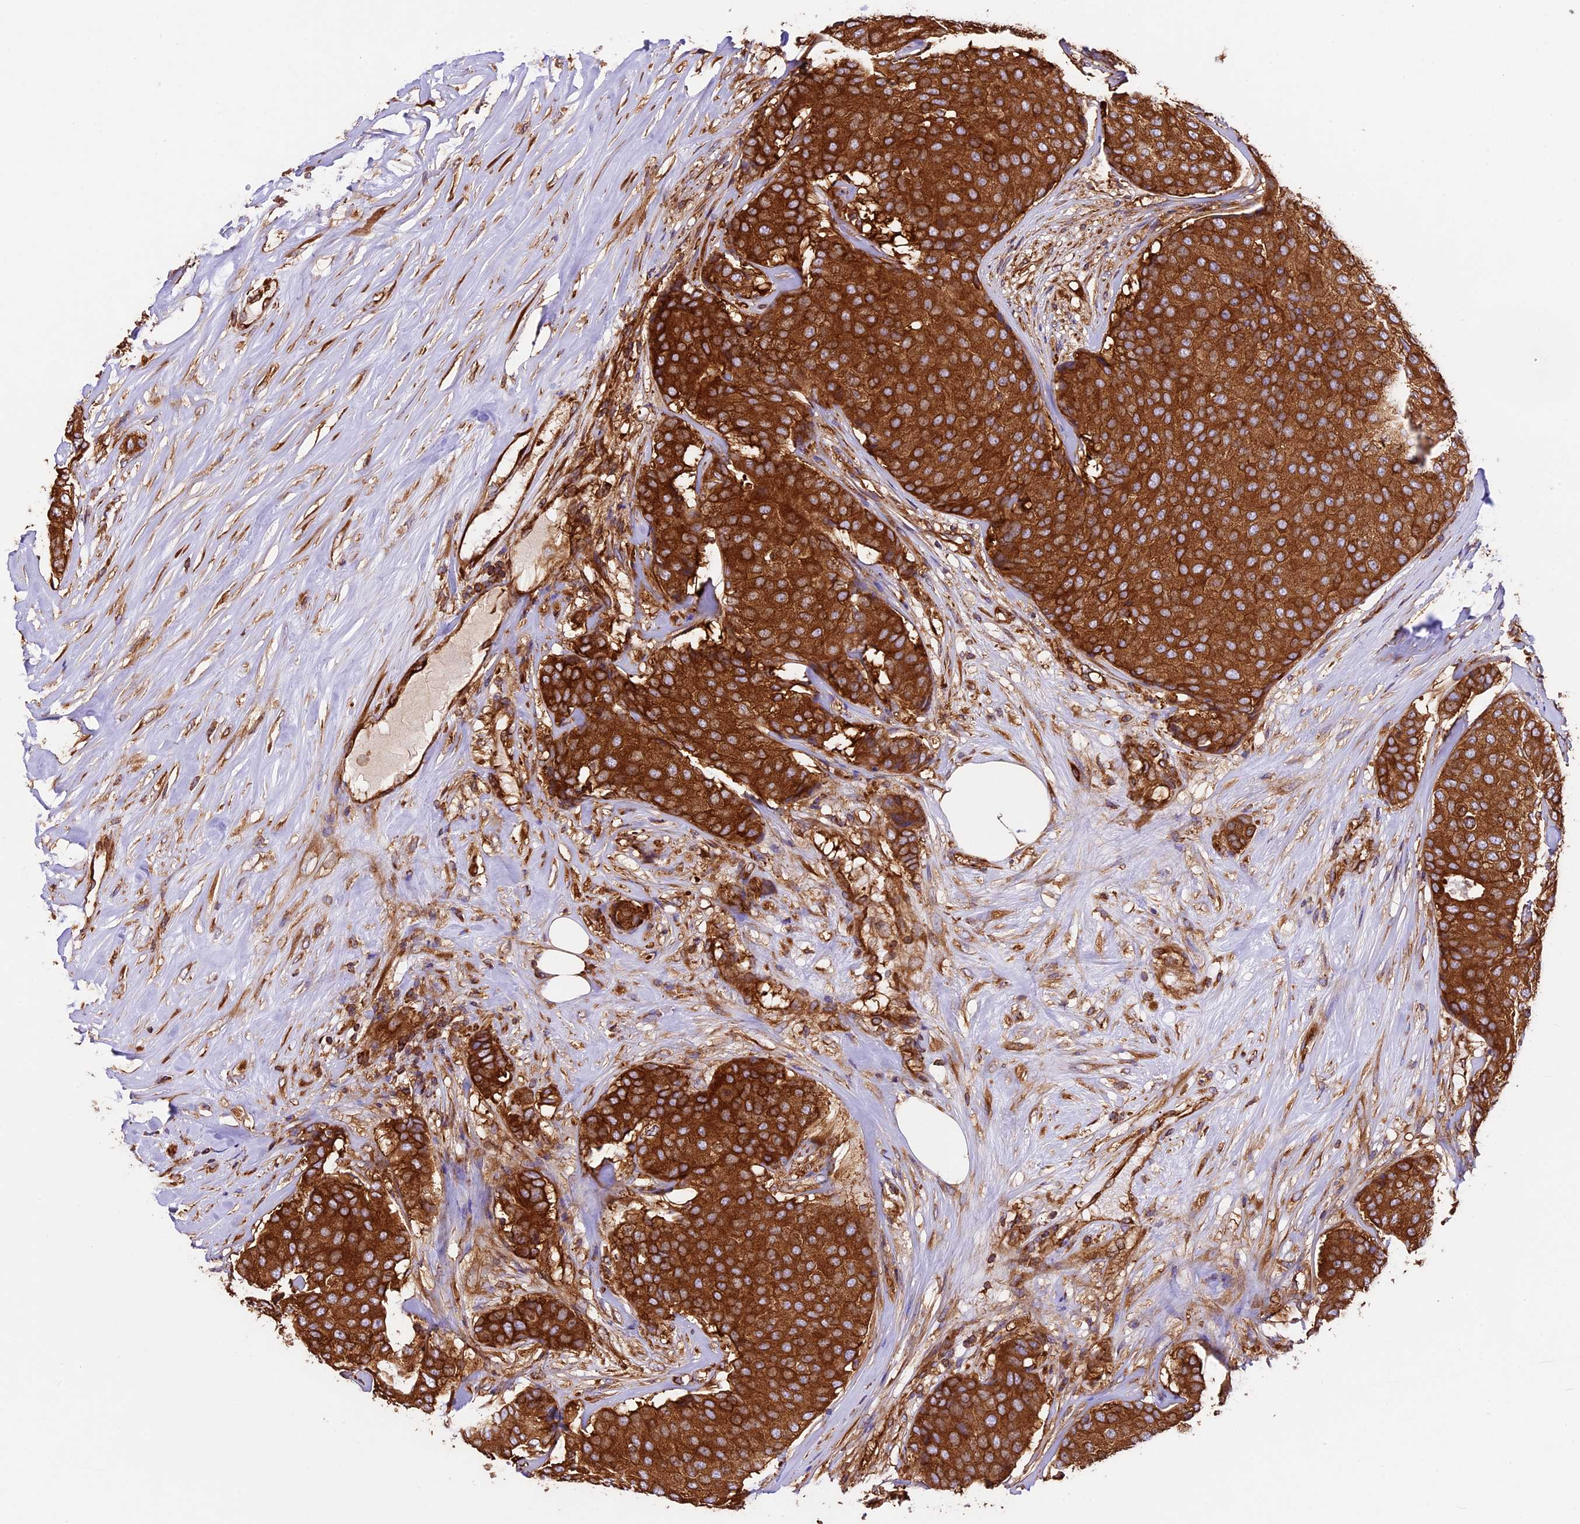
{"staining": {"intensity": "strong", "quantity": ">75%", "location": "cytoplasmic/membranous"}, "tissue": "breast cancer", "cell_type": "Tumor cells", "image_type": "cancer", "snomed": [{"axis": "morphology", "description": "Duct carcinoma"}, {"axis": "topography", "description": "Breast"}], "caption": "Immunohistochemistry image of neoplastic tissue: human intraductal carcinoma (breast) stained using immunohistochemistry (IHC) reveals high levels of strong protein expression localized specifically in the cytoplasmic/membranous of tumor cells, appearing as a cytoplasmic/membranous brown color.", "gene": "KARS1", "patient": {"sex": "female", "age": 75}}